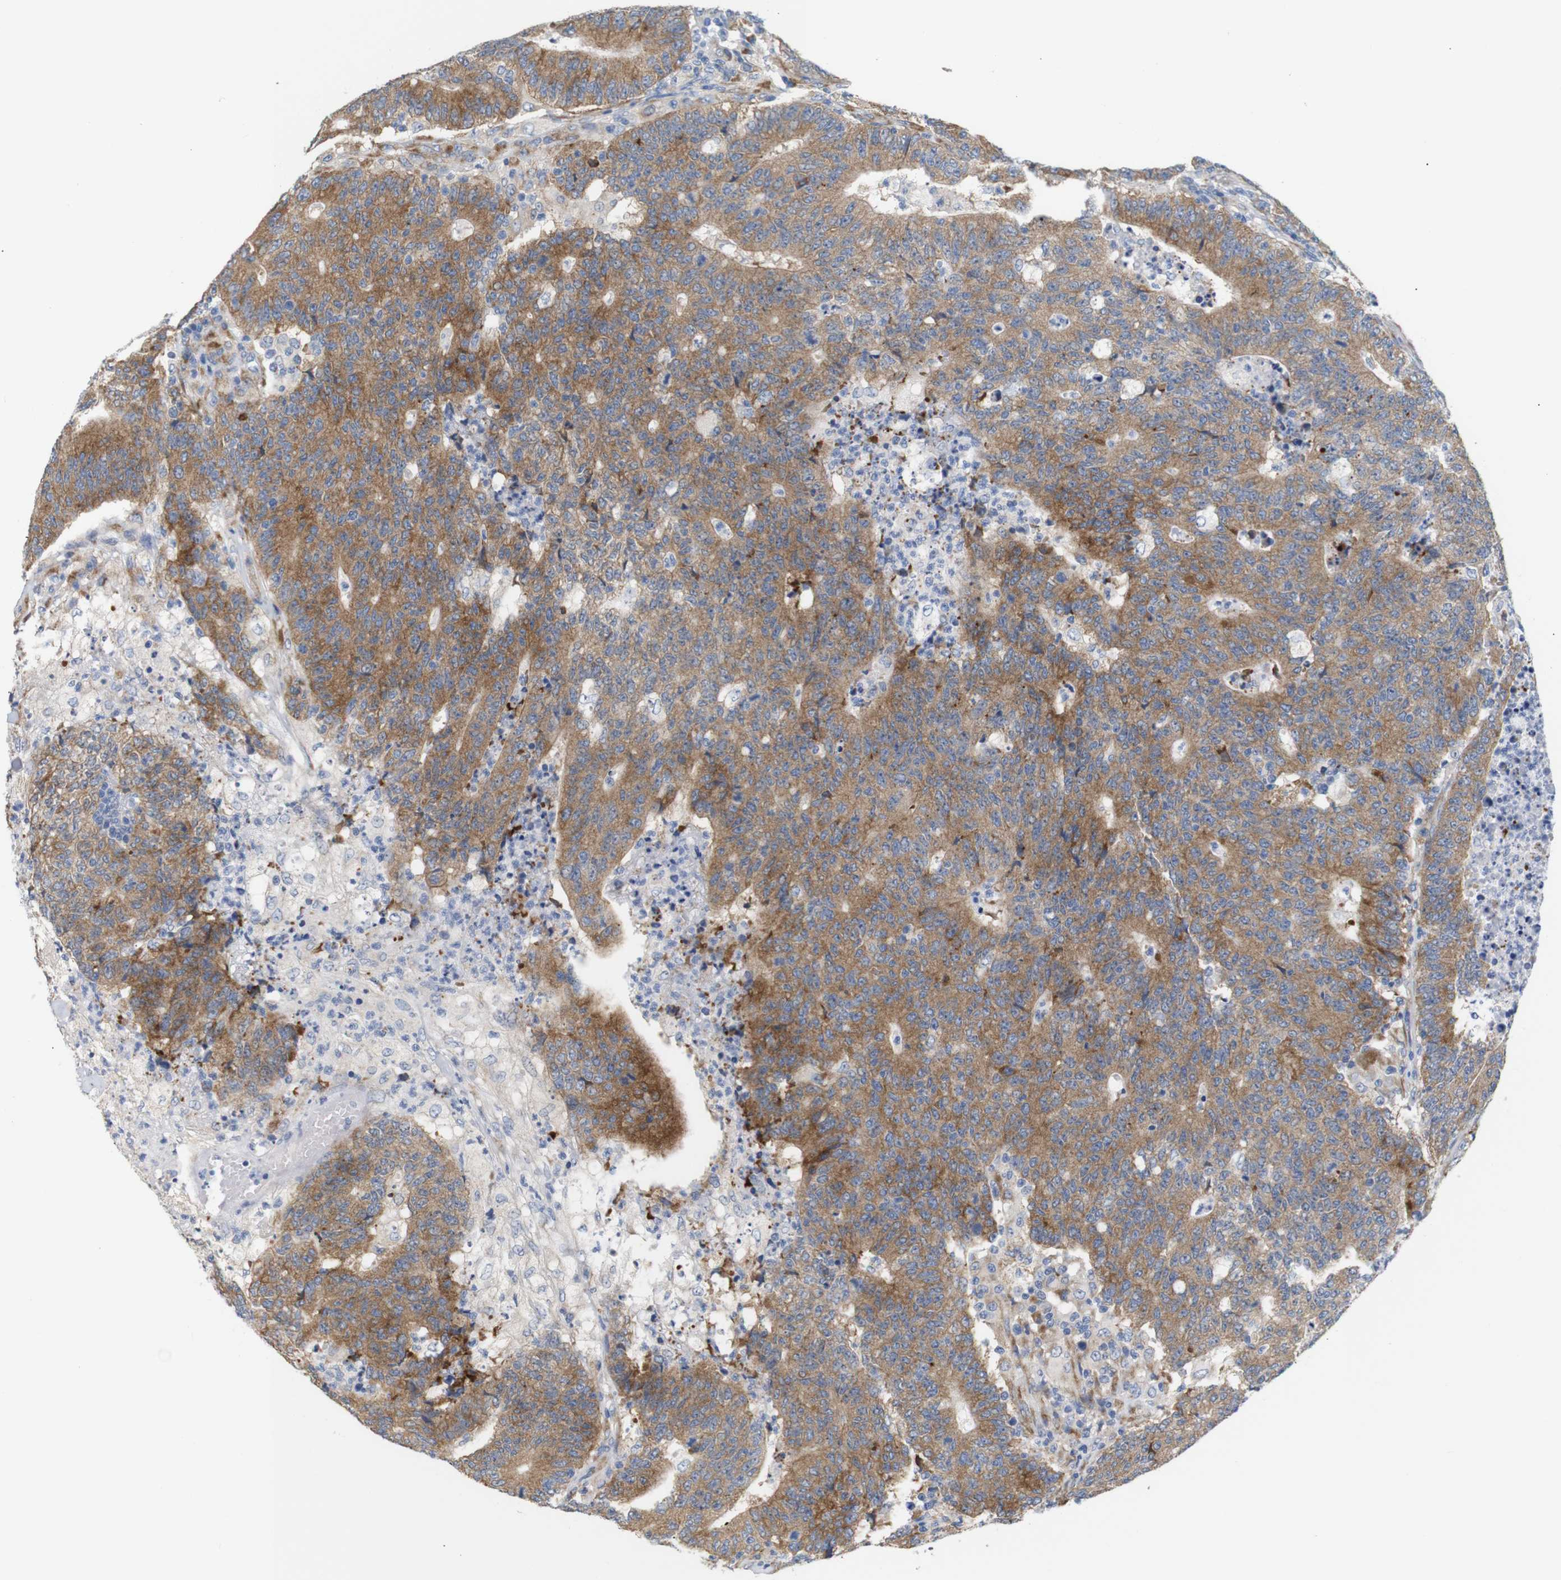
{"staining": {"intensity": "moderate", "quantity": ">75%", "location": "cytoplasmic/membranous"}, "tissue": "colorectal cancer", "cell_type": "Tumor cells", "image_type": "cancer", "snomed": [{"axis": "morphology", "description": "Normal tissue, NOS"}, {"axis": "morphology", "description": "Adenocarcinoma, NOS"}, {"axis": "topography", "description": "Colon"}], "caption": "Immunohistochemistry (IHC) (DAB (3,3'-diaminobenzidine)) staining of adenocarcinoma (colorectal) shows moderate cytoplasmic/membranous protein positivity in approximately >75% of tumor cells.", "gene": "TRIM5", "patient": {"sex": "female", "age": 75}}